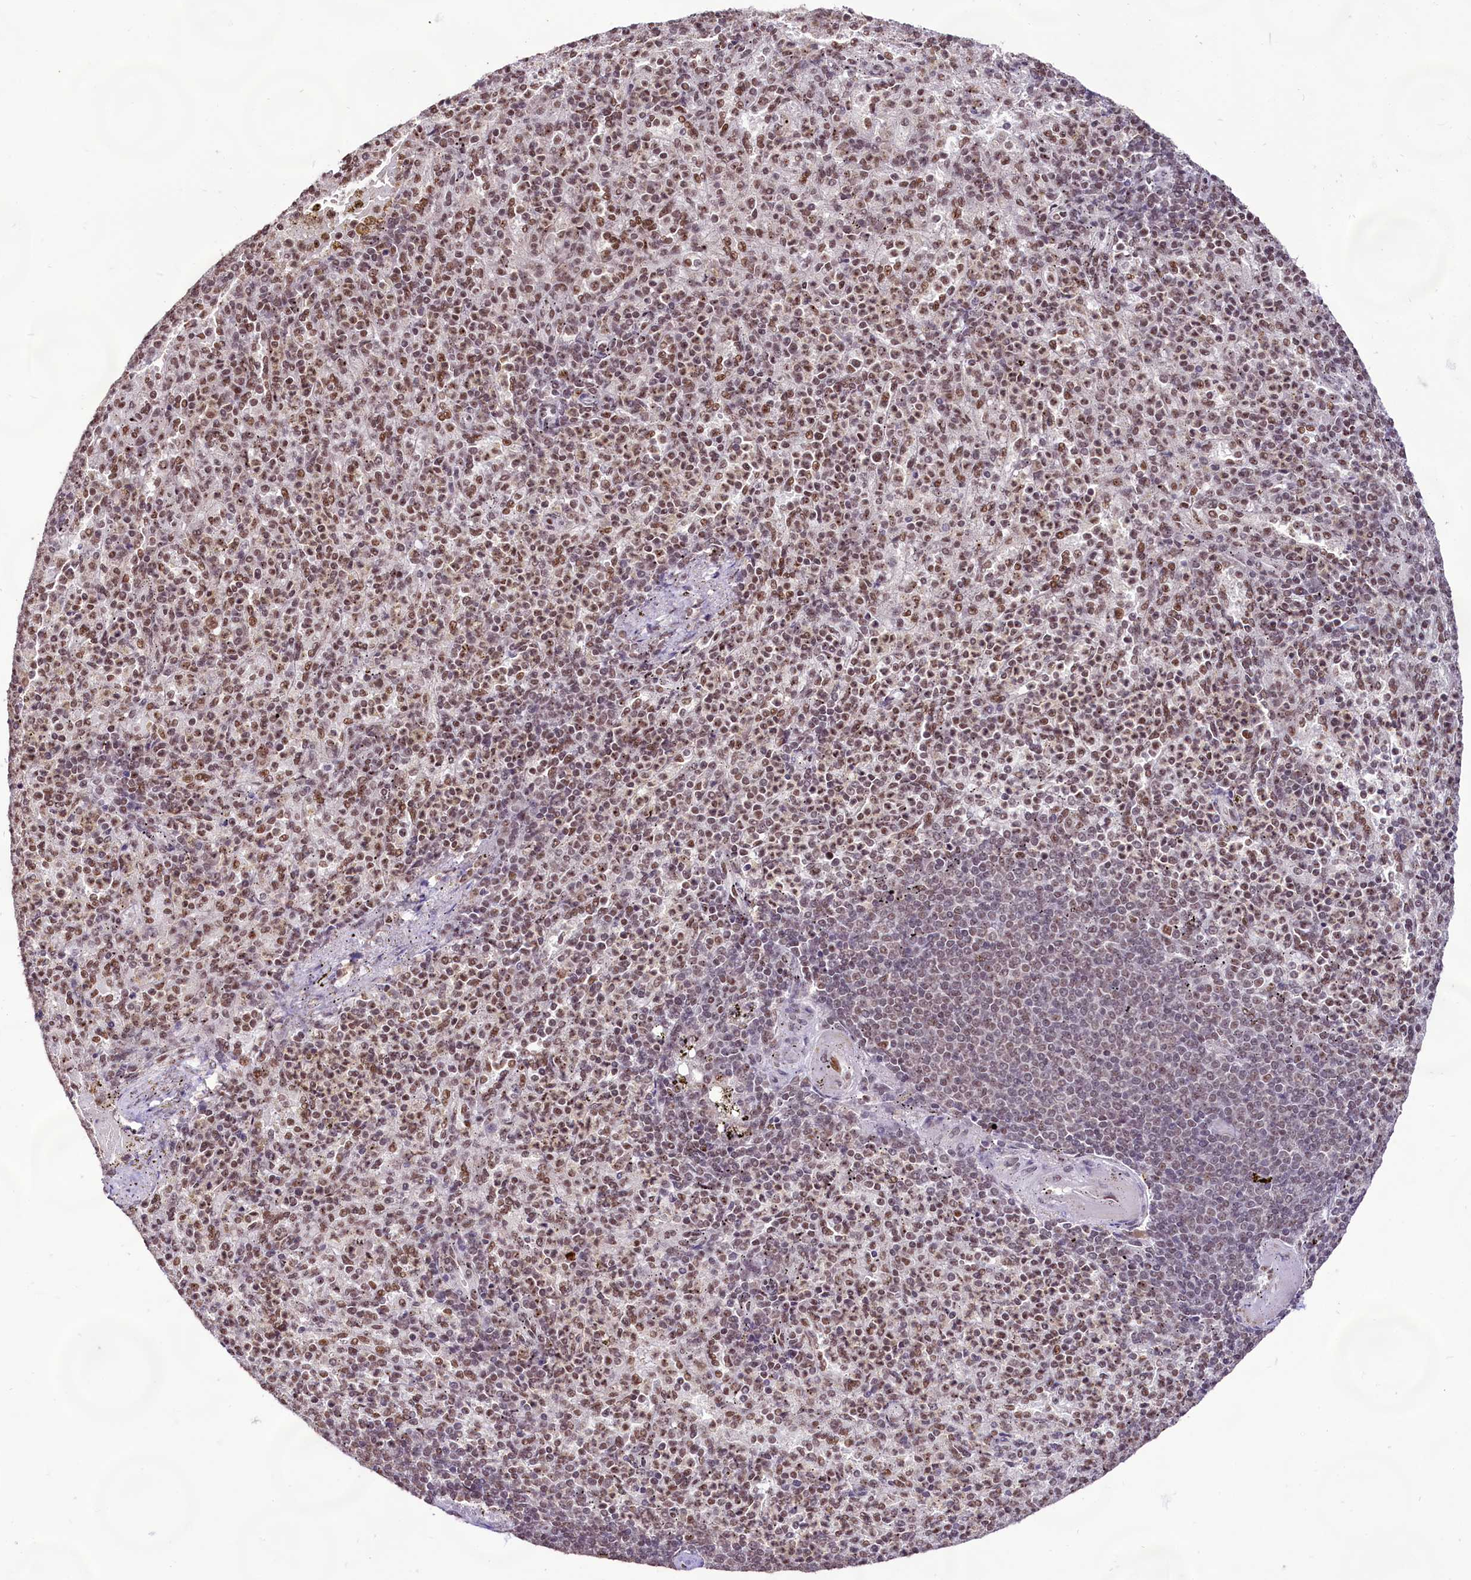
{"staining": {"intensity": "moderate", "quantity": ">75%", "location": "nuclear"}, "tissue": "spleen", "cell_type": "Cells in red pulp", "image_type": "normal", "snomed": [{"axis": "morphology", "description": "Normal tissue, NOS"}, {"axis": "topography", "description": "Spleen"}], "caption": "IHC staining of normal spleen, which shows medium levels of moderate nuclear expression in approximately >75% of cells in red pulp indicating moderate nuclear protein expression. The staining was performed using DAB (3,3'-diaminobenzidine) (brown) for protein detection and nuclei were counterstained in hematoxylin (blue).", "gene": "HIRA", "patient": {"sex": "female", "age": 74}}